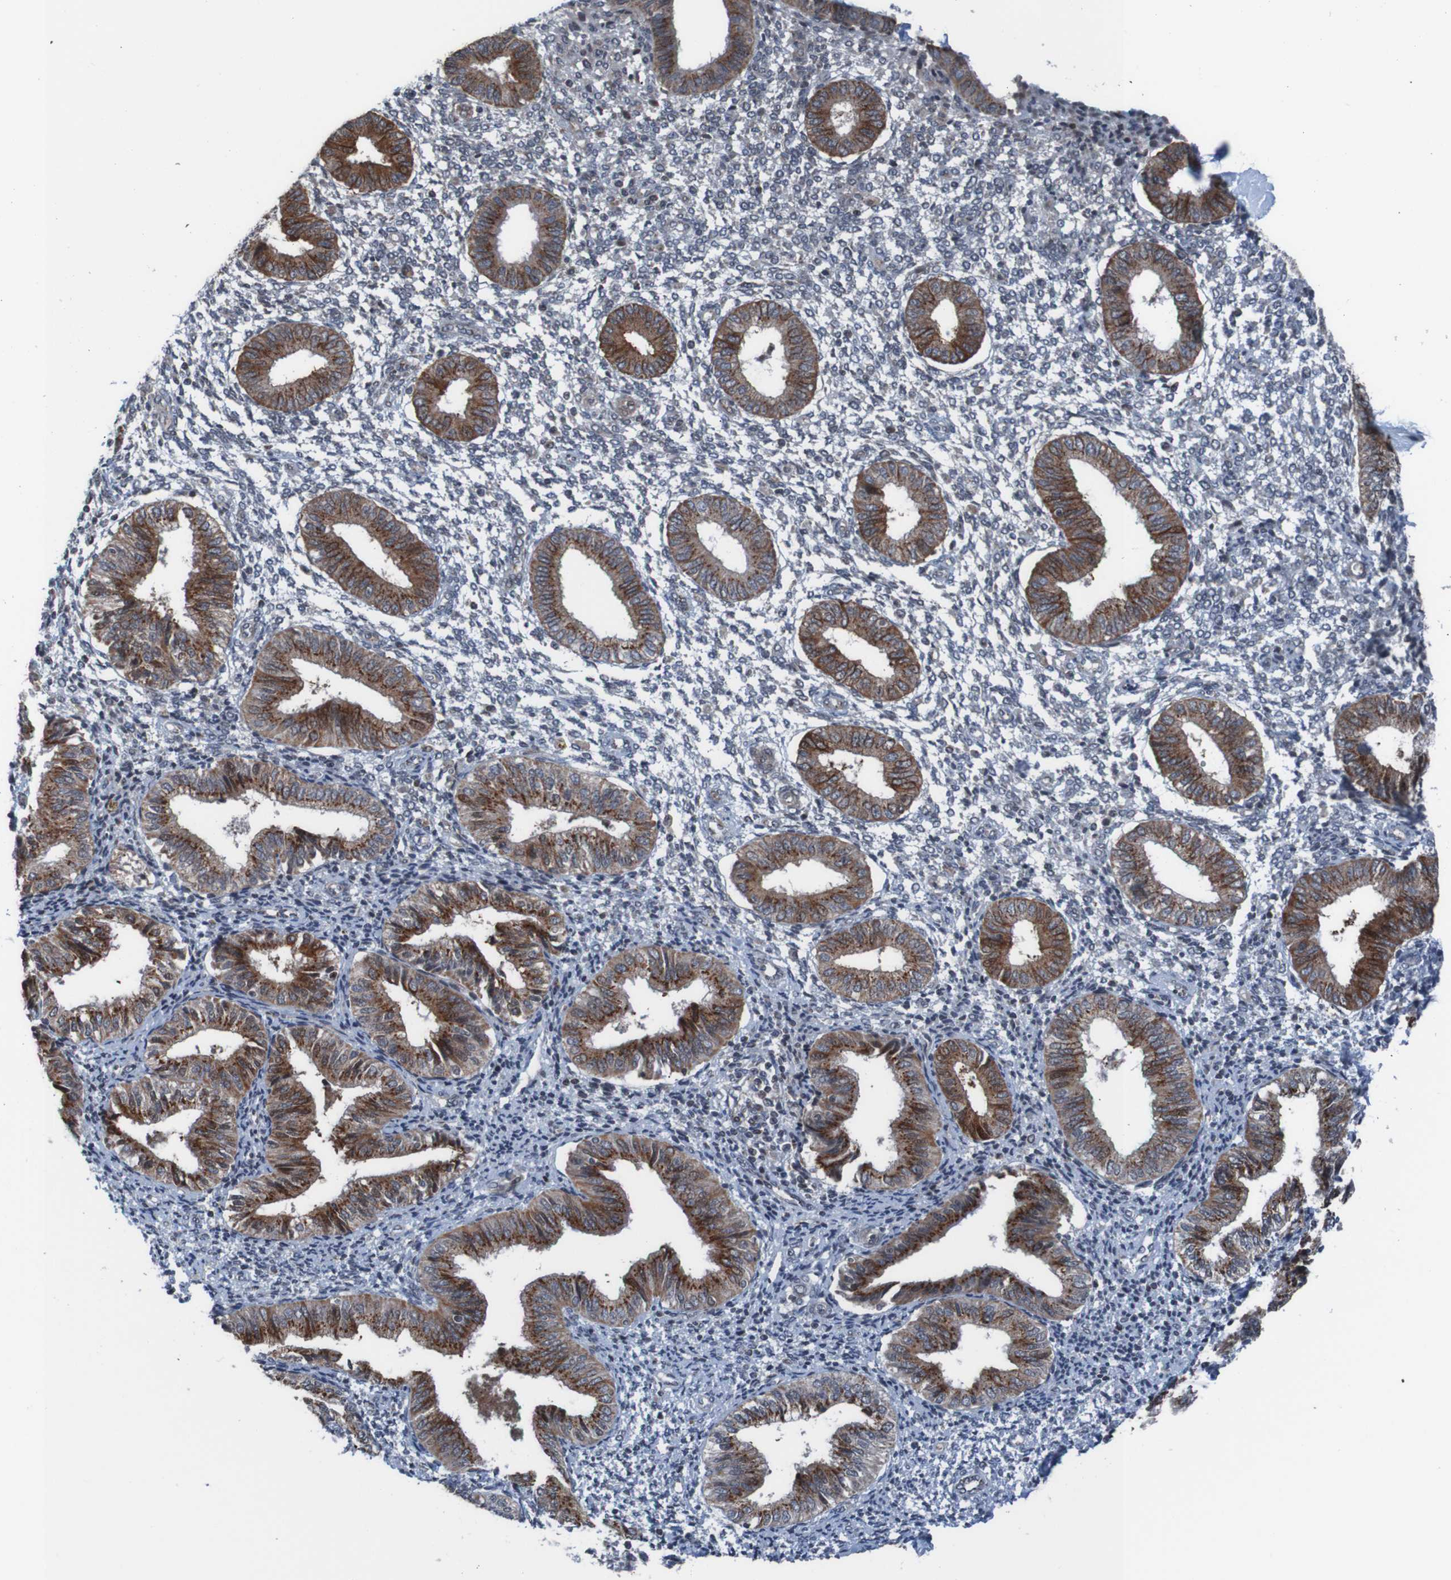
{"staining": {"intensity": "weak", "quantity": "<25%", "location": "cytoplasmic/membranous"}, "tissue": "endometrium", "cell_type": "Cells in endometrial stroma", "image_type": "normal", "snomed": [{"axis": "morphology", "description": "Normal tissue, NOS"}, {"axis": "topography", "description": "Endometrium"}], "caption": "Immunohistochemical staining of benign endometrium reveals no significant positivity in cells in endometrial stroma.", "gene": "UNG", "patient": {"sex": "female", "age": 50}}